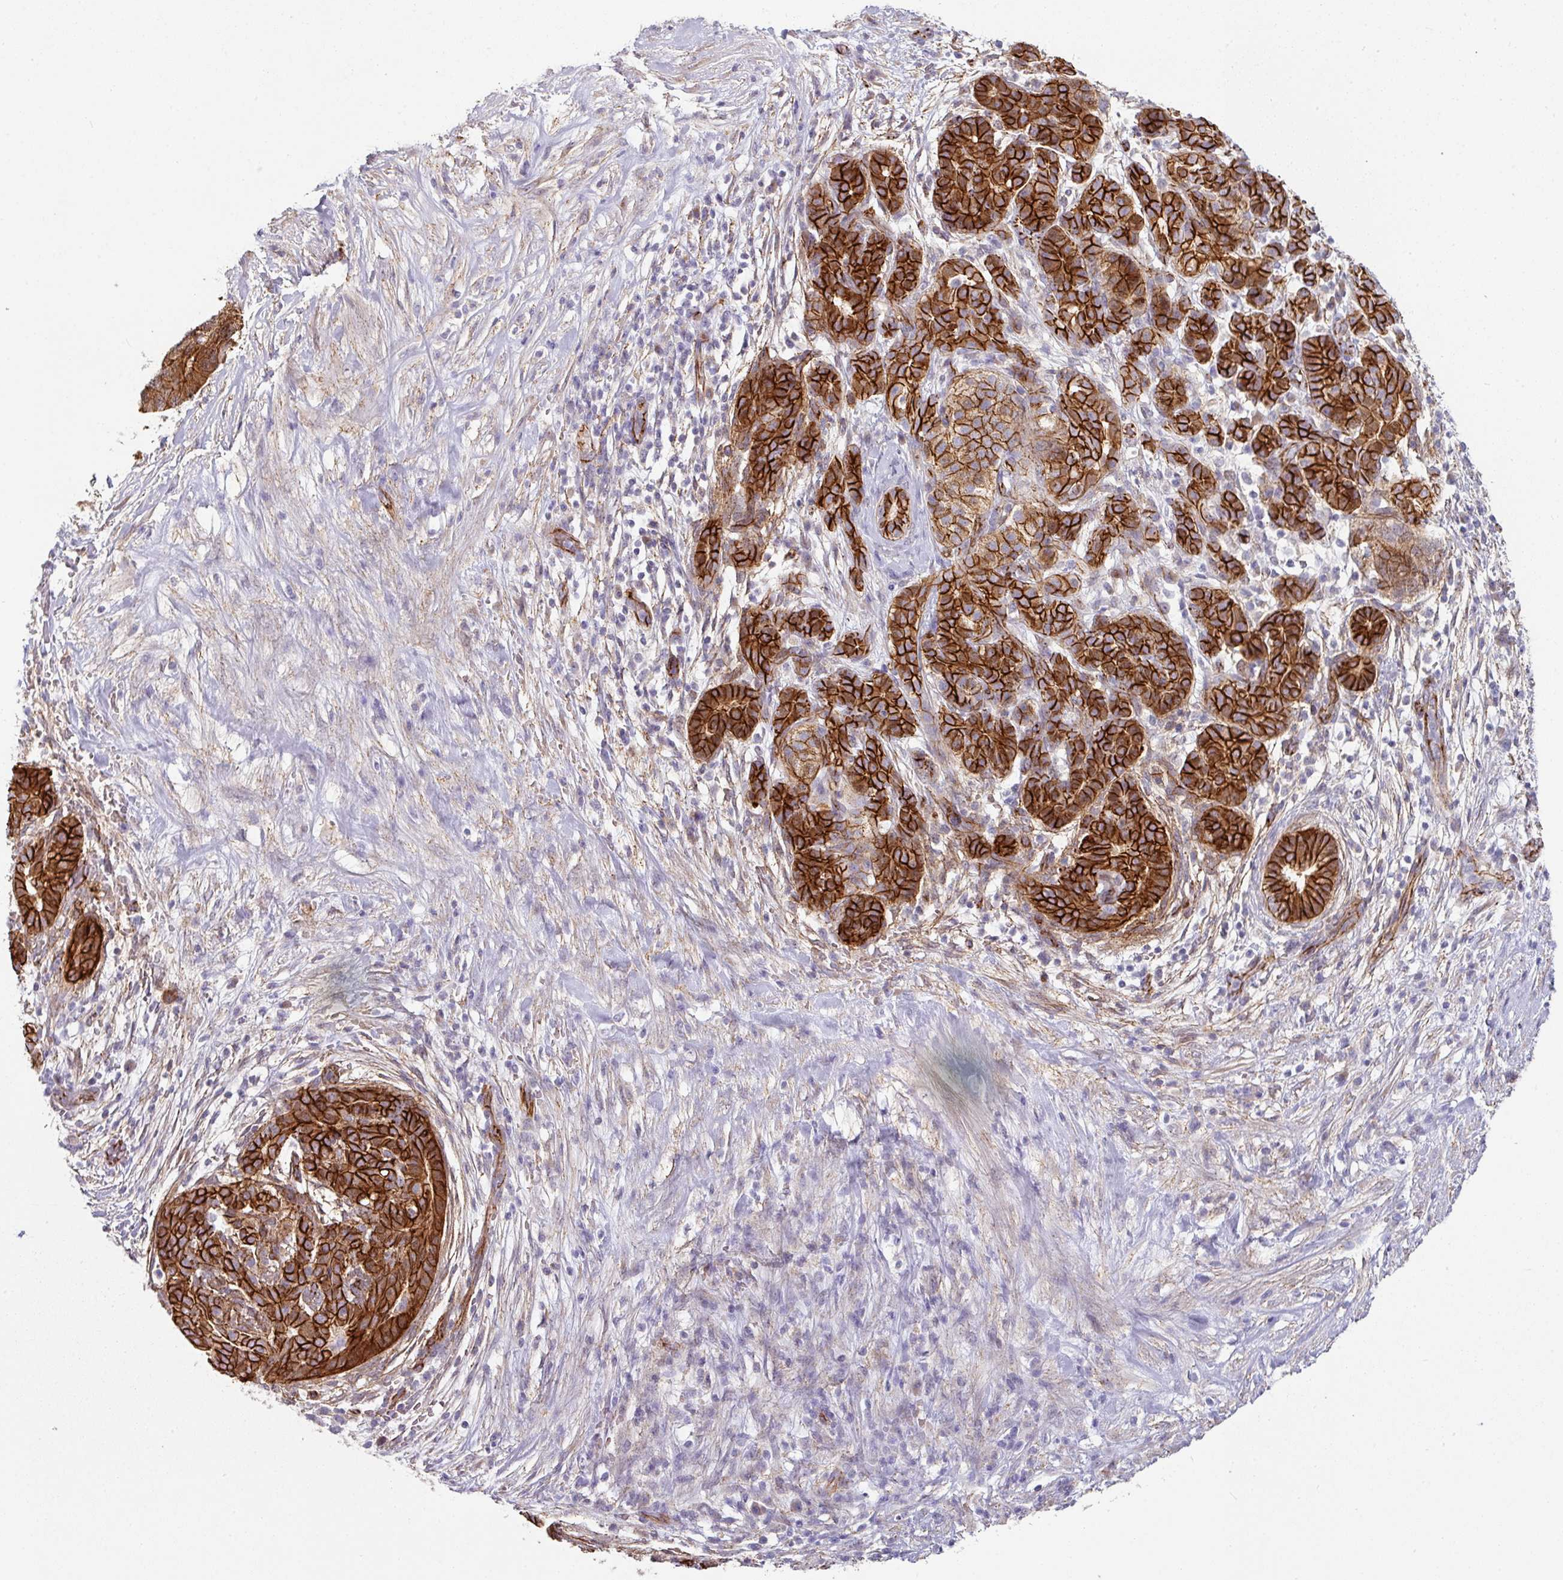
{"staining": {"intensity": "strong", "quantity": ">75%", "location": "cytoplasmic/membranous"}, "tissue": "pancreatic cancer", "cell_type": "Tumor cells", "image_type": "cancer", "snomed": [{"axis": "morphology", "description": "Adenocarcinoma, NOS"}, {"axis": "topography", "description": "Pancreas"}], "caption": "Immunohistochemical staining of pancreatic cancer (adenocarcinoma) displays high levels of strong cytoplasmic/membranous expression in about >75% of tumor cells. The protein is stained brown, and the nuclei are stained in blue (DAB IHC with brightfield microscopy, high magnification).", "gene": "JUP", "patient": {"sex": "male", "age": 44}}